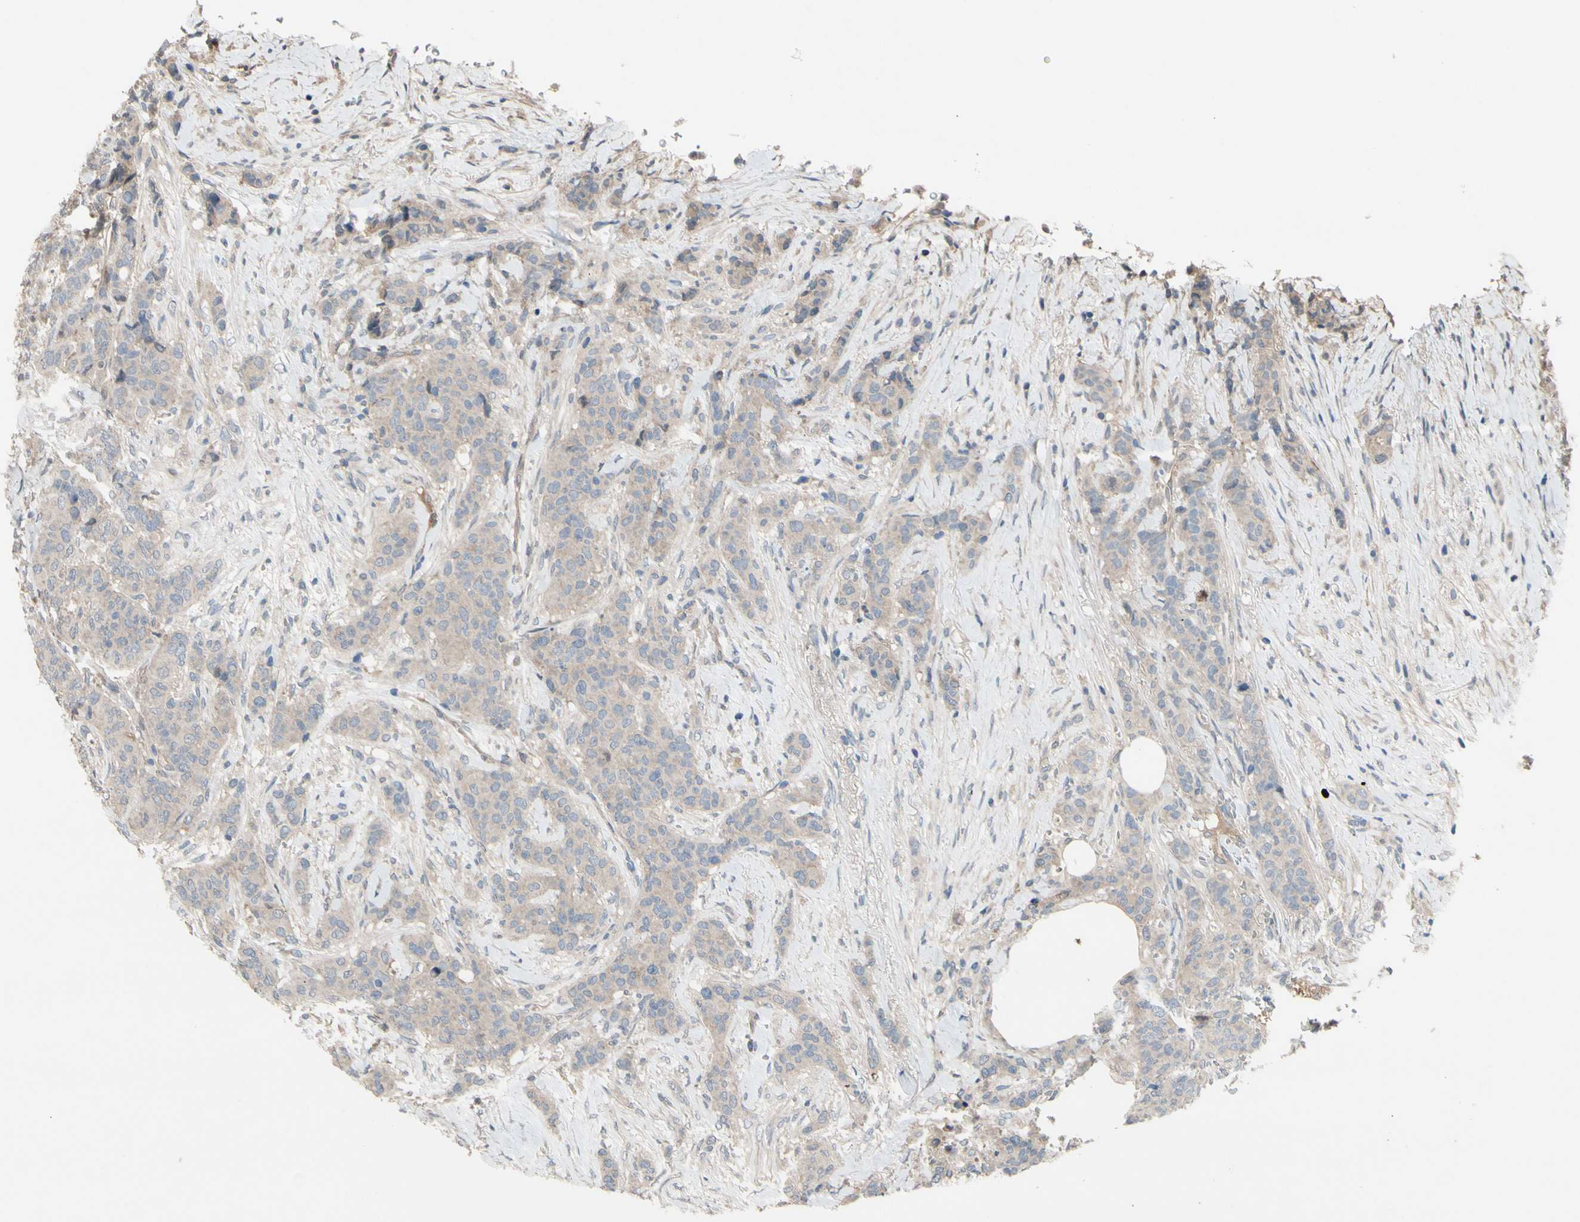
{"staining": {"intensity": "weak", "quantity": ">75%", "location": "cytoplasmic/membranous"}, "tissue": "breast cancer", "cell_type": "Tumor cells", "image_type": "cancer", "snomed": [{"axis": "morphology", "description": "Duct carcinoma"}, {"axis": "topography", "description": "Breast"}], "caption": "Protein expression analysis of human breast cancer reveals weak cytoplasmic/membranous expression in about >75% of tumor cells.", "gene": "ICAM5", "patient": {"sex": "female", "age": 40}}